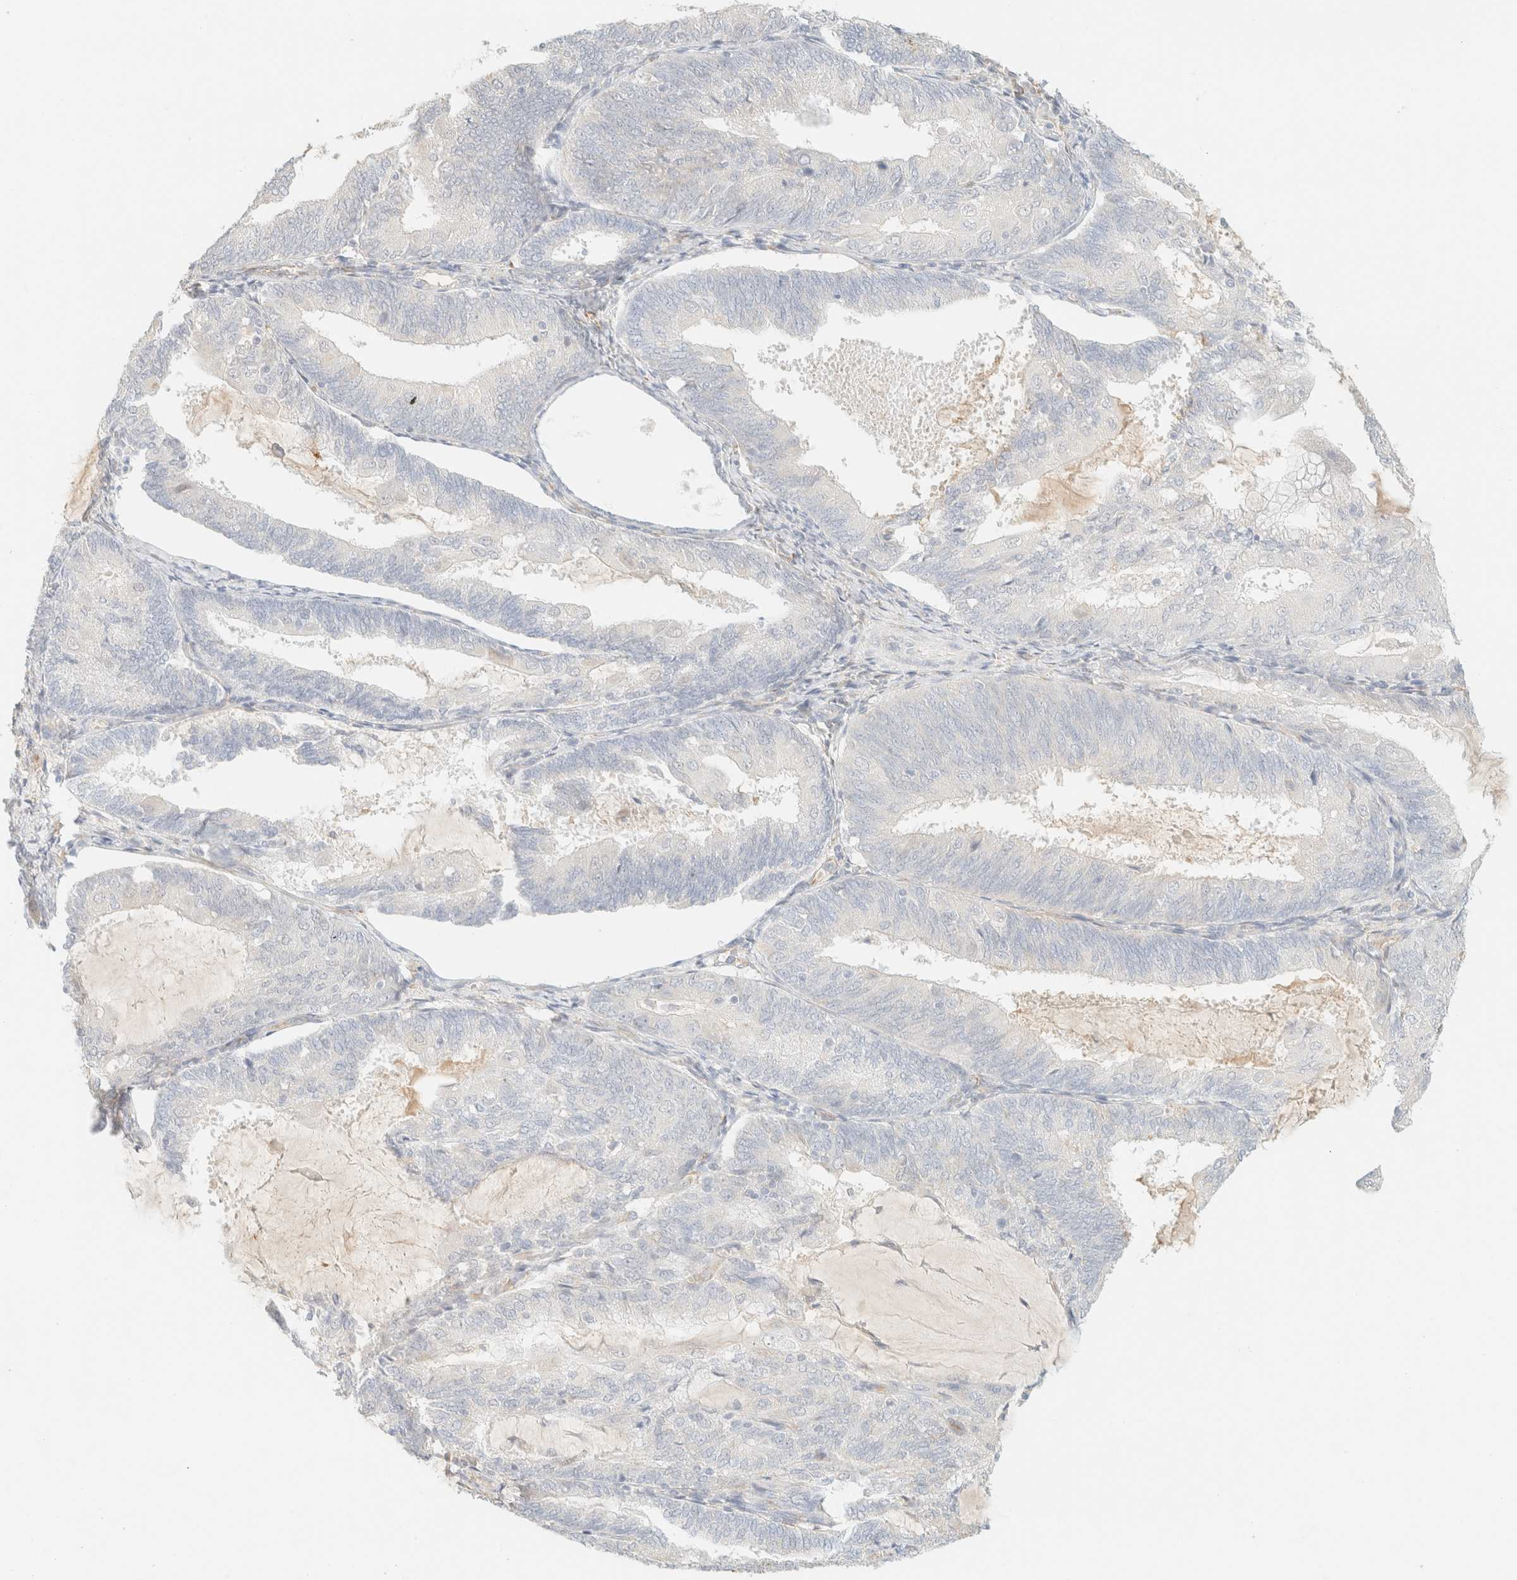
{"staining": {"intensity": "negative", "quantity": "none", "location": "none"}, "tissue": "endometrial cancer", "cell_type": "Tumor cells", "image_type": "cancer", "snomed": [{"axis": "morphology", "description": "Adenocarcinoma, NOS"}, {"axis": "topography", "description": "Endometrium"}], "caption": "Tumor cells show no significant staining in endometrial cancer (adenocarcinoma). The staining is performed using DAB (3,3'-diaminobenzidine) brown chromogen with nuclei counter-stained in using hematoxylin.", "gene": "SPARCL1", "patient": {"sex": "female", "age": 81}}